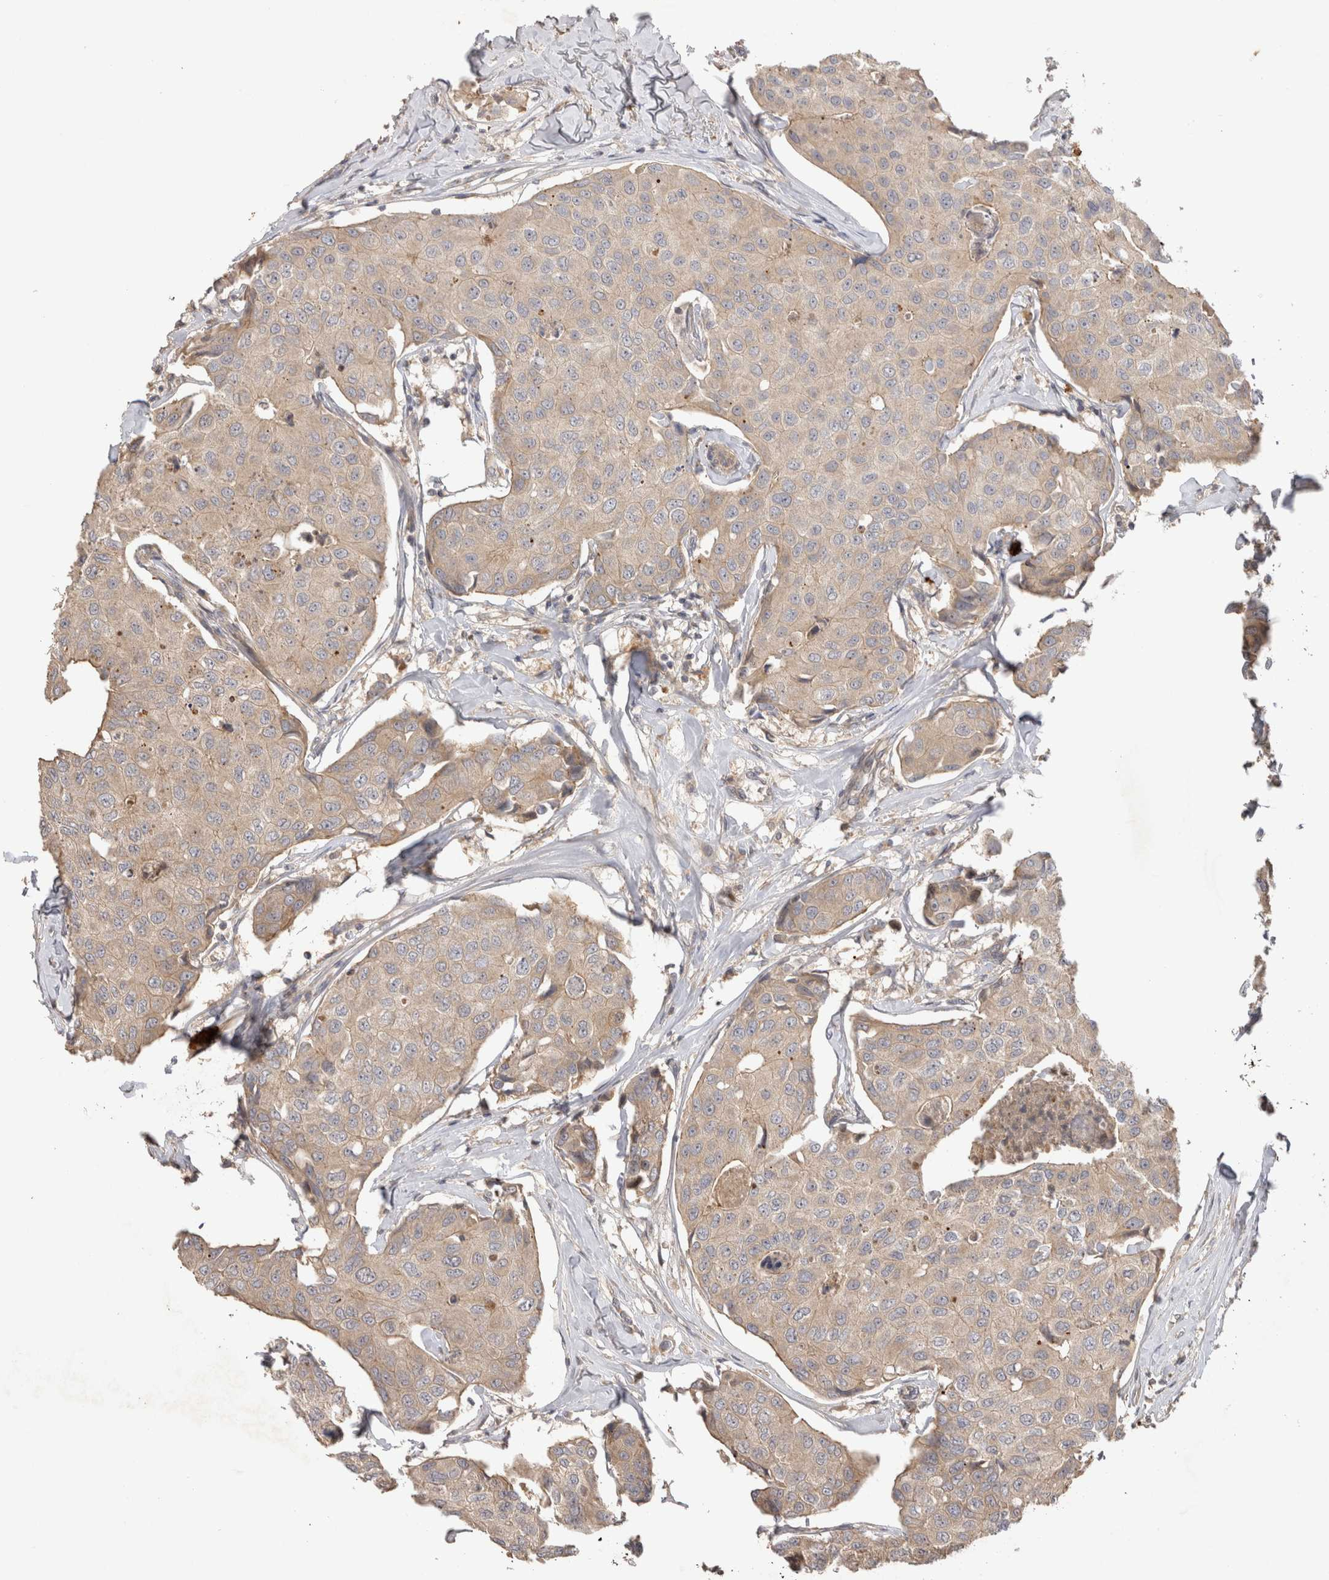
{"staining": {"intensity": "weak", "quantity": "<25%", "location": "cytoplasmic/membranous"}, "tissue": "breast cancer", "cell_type": "Tumor cells", "image_type": "cancer", "snomed": [{"axis": "morphology", "description": "Duct carcinoma"}, {"axis": "topography", "description": "Breast"}], "caption": "Histopathology image shows no significant protein positivity in tumor cells of breast cancer.", "gene": "PPP1R42", "patient": {"sex": "female", "age": 80}}